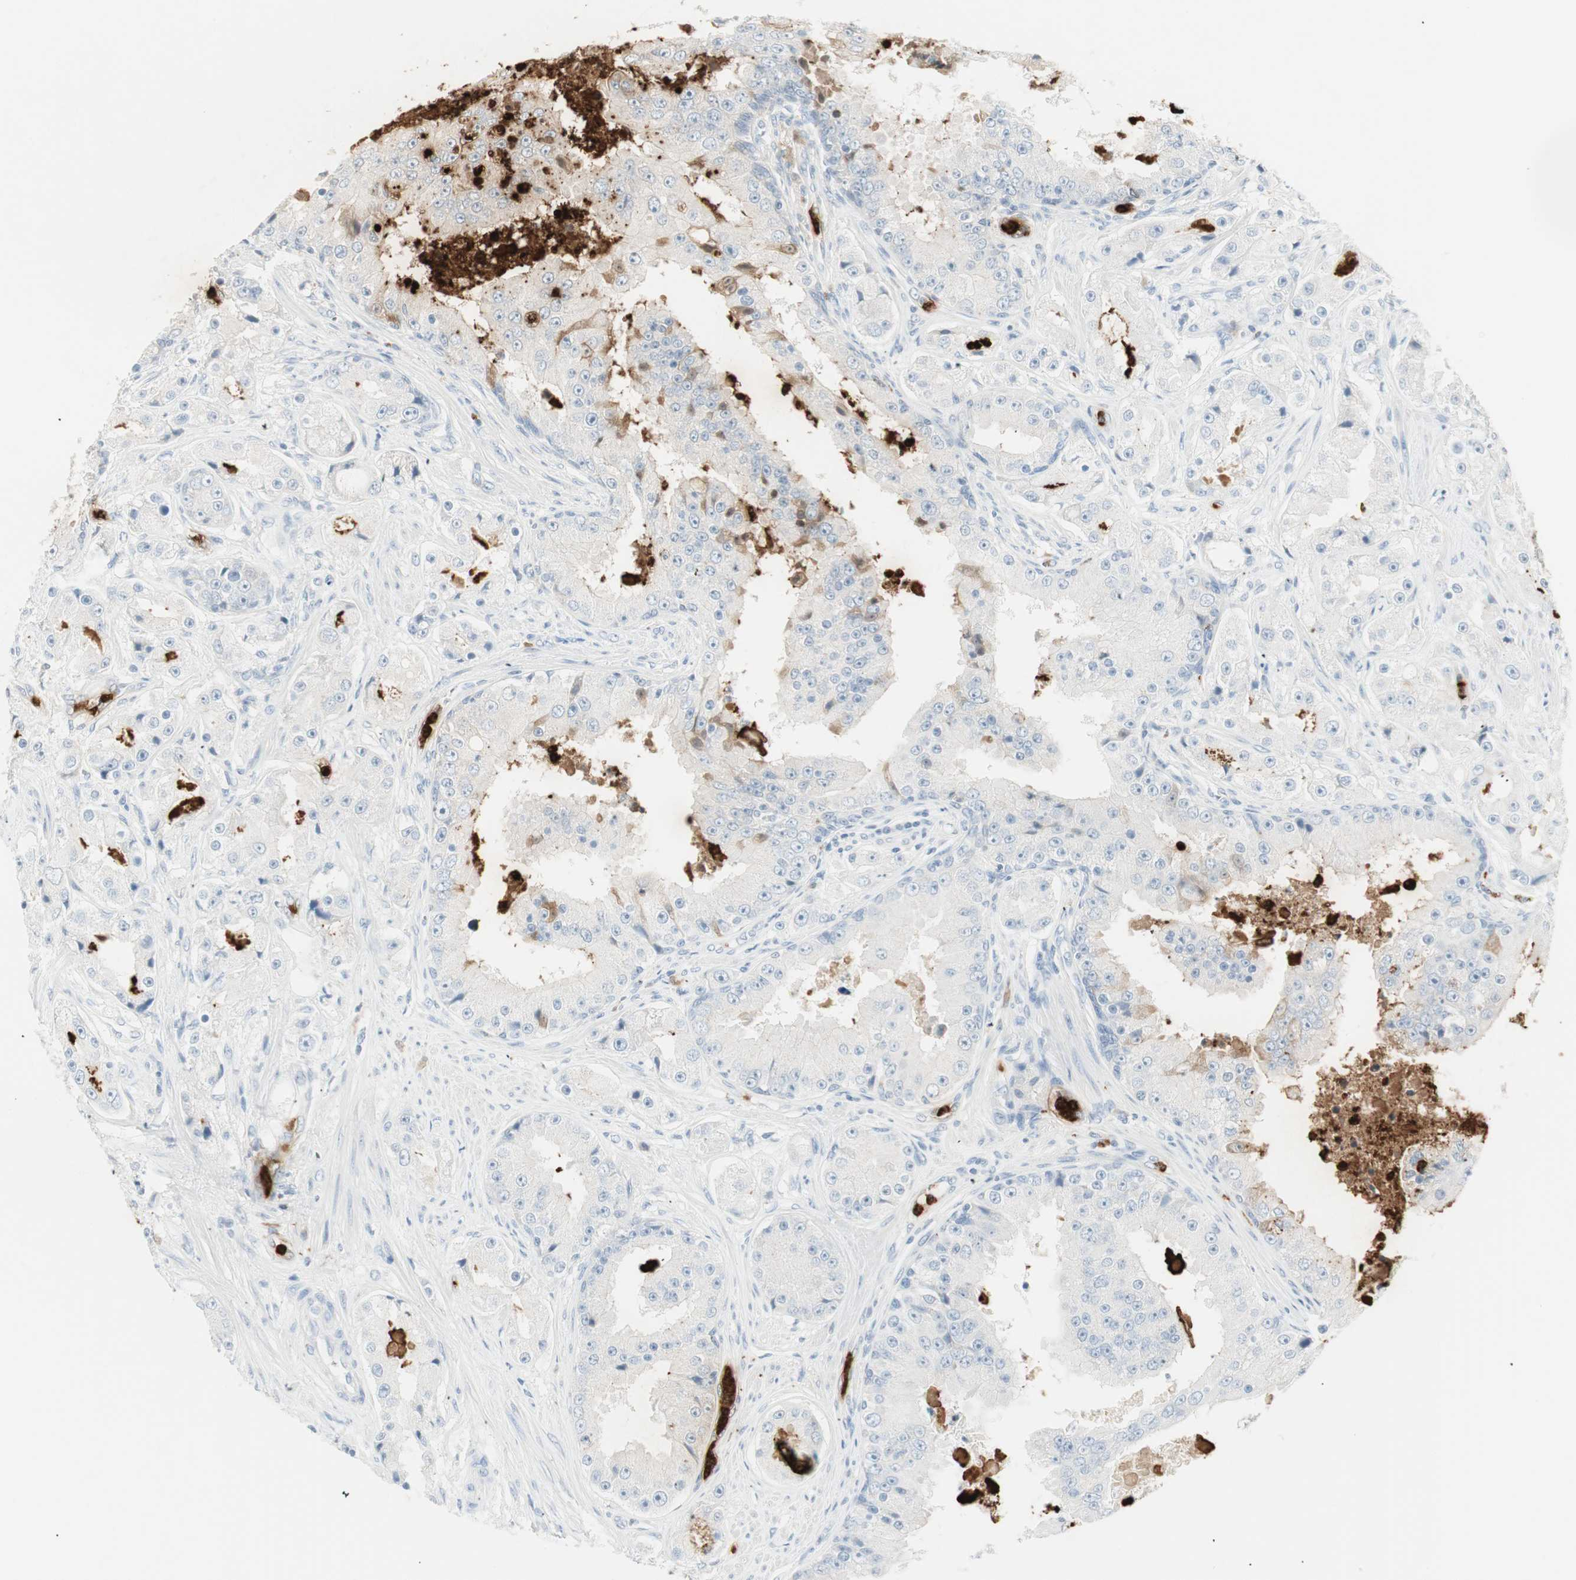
{"staining": {"intensity": "negative", "quantity": "none", "location": "none"}, "tissue": "prostate cancer", "cell_type": "Tumor cells", "image_type": "cancer", "snomed": [{"axis": "morphology", "description": "Adenocarcinoma, High grade"}, {"axis": "topography", "description": "Prostate"}], "caption": "IHC of human adenocarcinoma (high-grade) (prostate) reveals no positivity in tumor cells.", "gene": "PRTN3", "patient": {"sex": "male", "age": 73}}